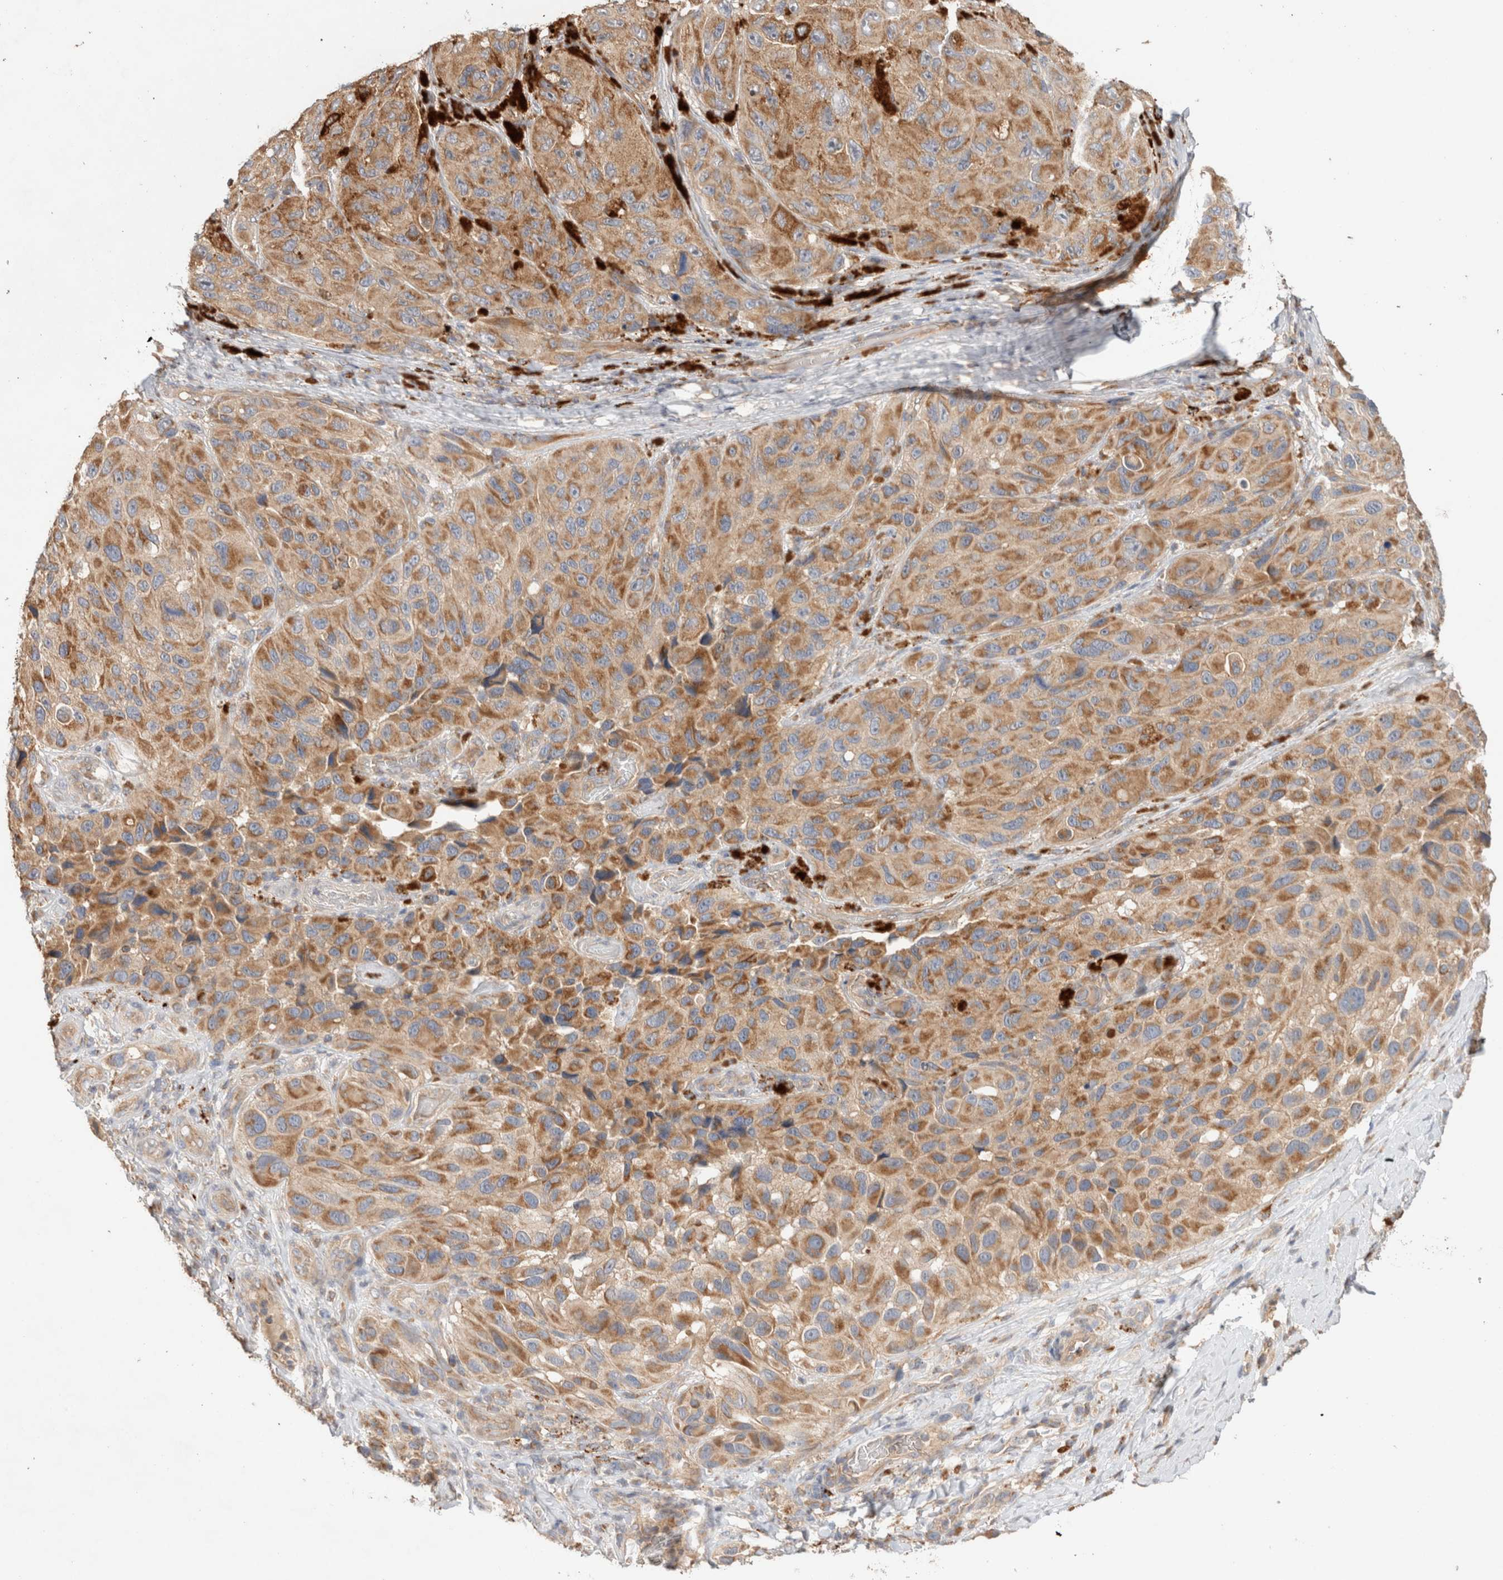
{"staining": {"intensity": "moderate", "quantity": ">75%", "location": "cytoplasmic/membranous"}, "tissue": "melanoma", "cell_type": "Tumor cells", "image_type": "cancer", "snomed": [{"axis": "morphology", "description": "Malignant melanoma, NOS"}, {"axis": "topography", "description": "Skin"}], "caption": "The photomicrograph reveals immunohistochemical staining of melanoma. There is moderate cytoplasmic/membranous positivity is identified in approximately >75% of tumor cells.", "gene": "B3GNTL1", "patient": {"sex": "female", "age": 73}}